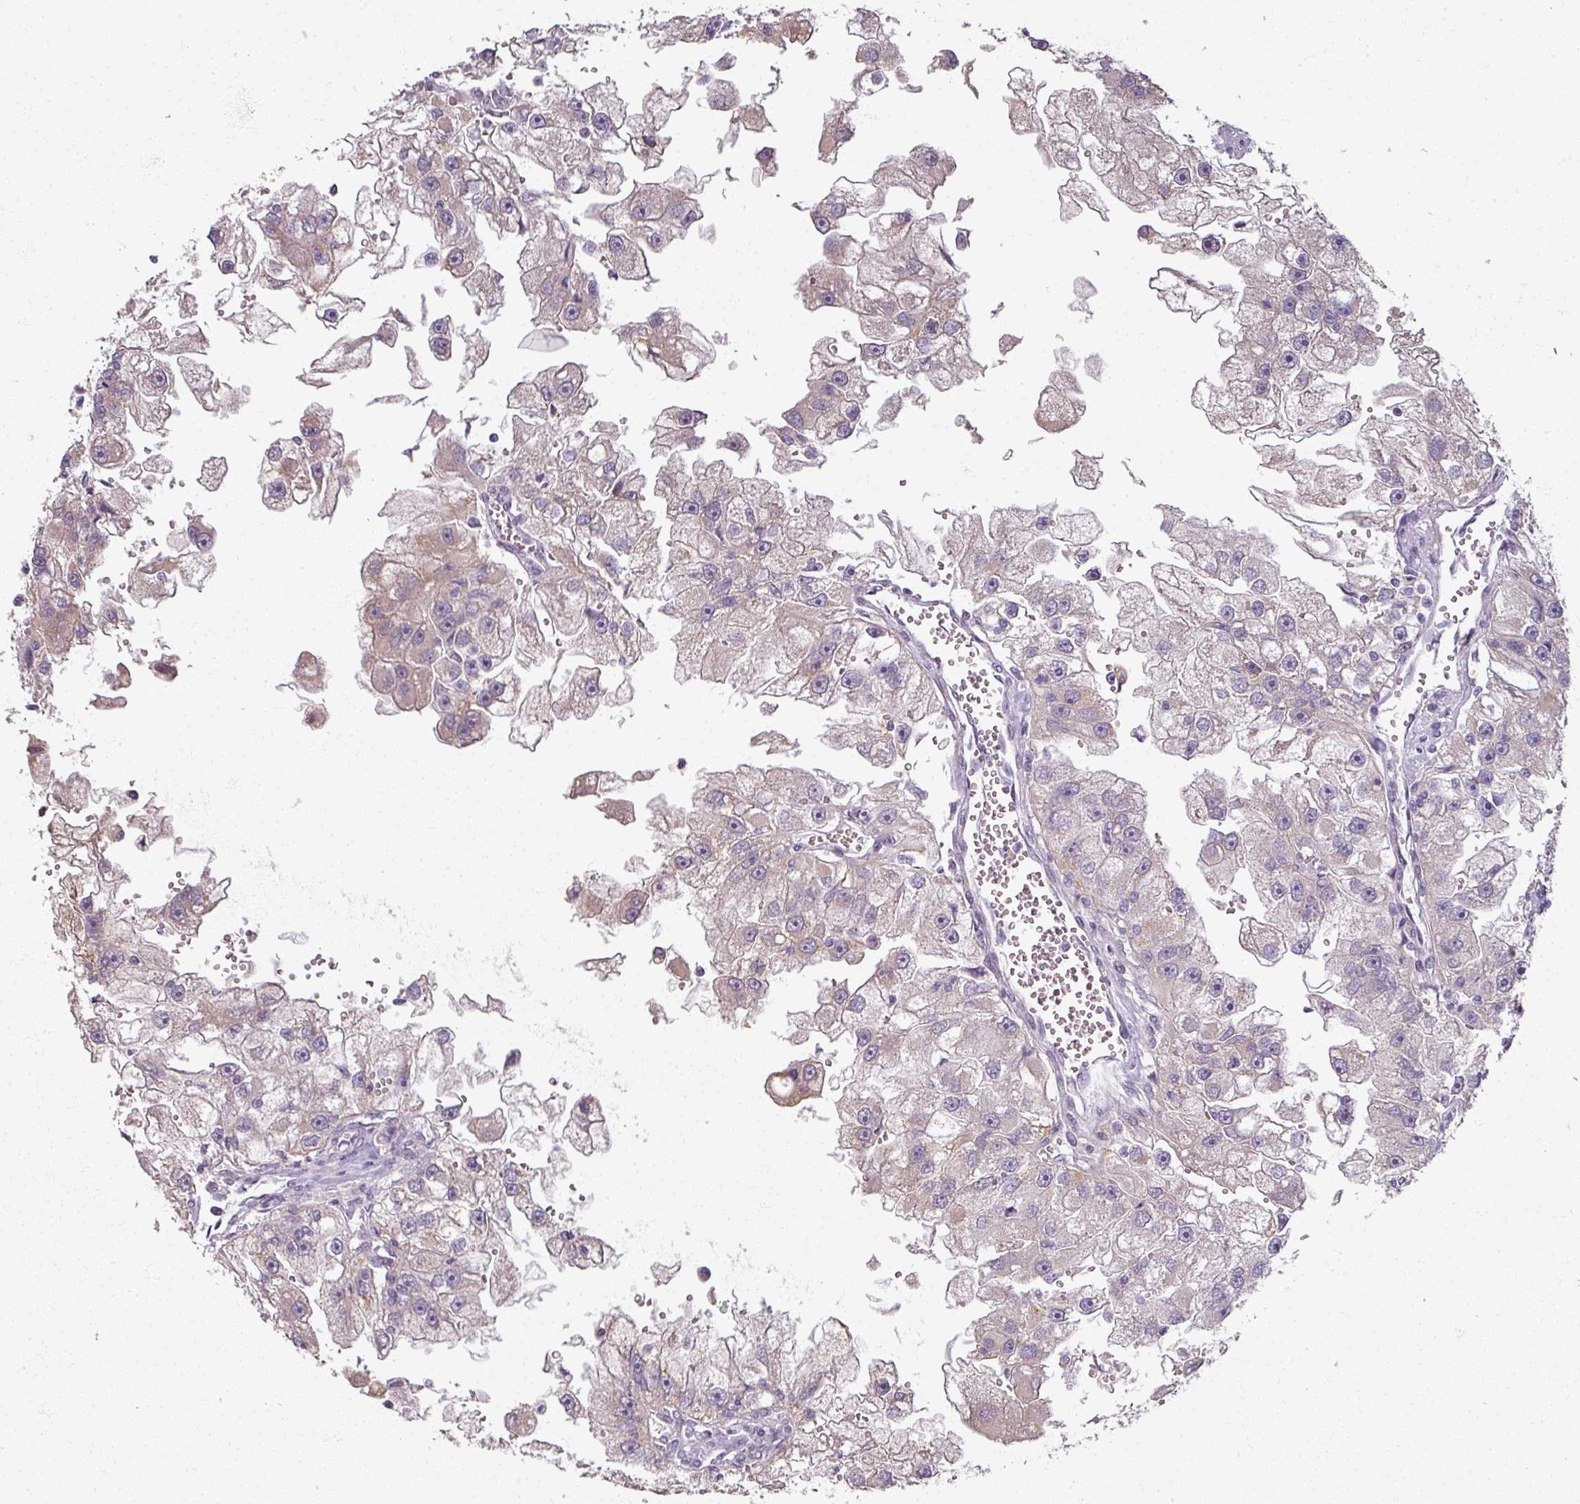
{"staining": {"intensity": "weak", "quantity": "25%-75%", "location": "cytoplasmic/membranous"}, "tissue": "renal cancer", "cell_type": "Tumor cells", "image_type": "cancer", "snomed": [{"axis": "morphology", "description": "Adenocarcinoma, NOS"}, {"axis": "topography", "description": "Kidney"}], "caption": "Immunohistochemical staining of renal cancer exhibits low levels of weak cytoplasmic/membranous protein expression in approximately 25%-75% of tumor cells.", "gene": "MYMK", "patient": {"sex": "male", "age": 63}}